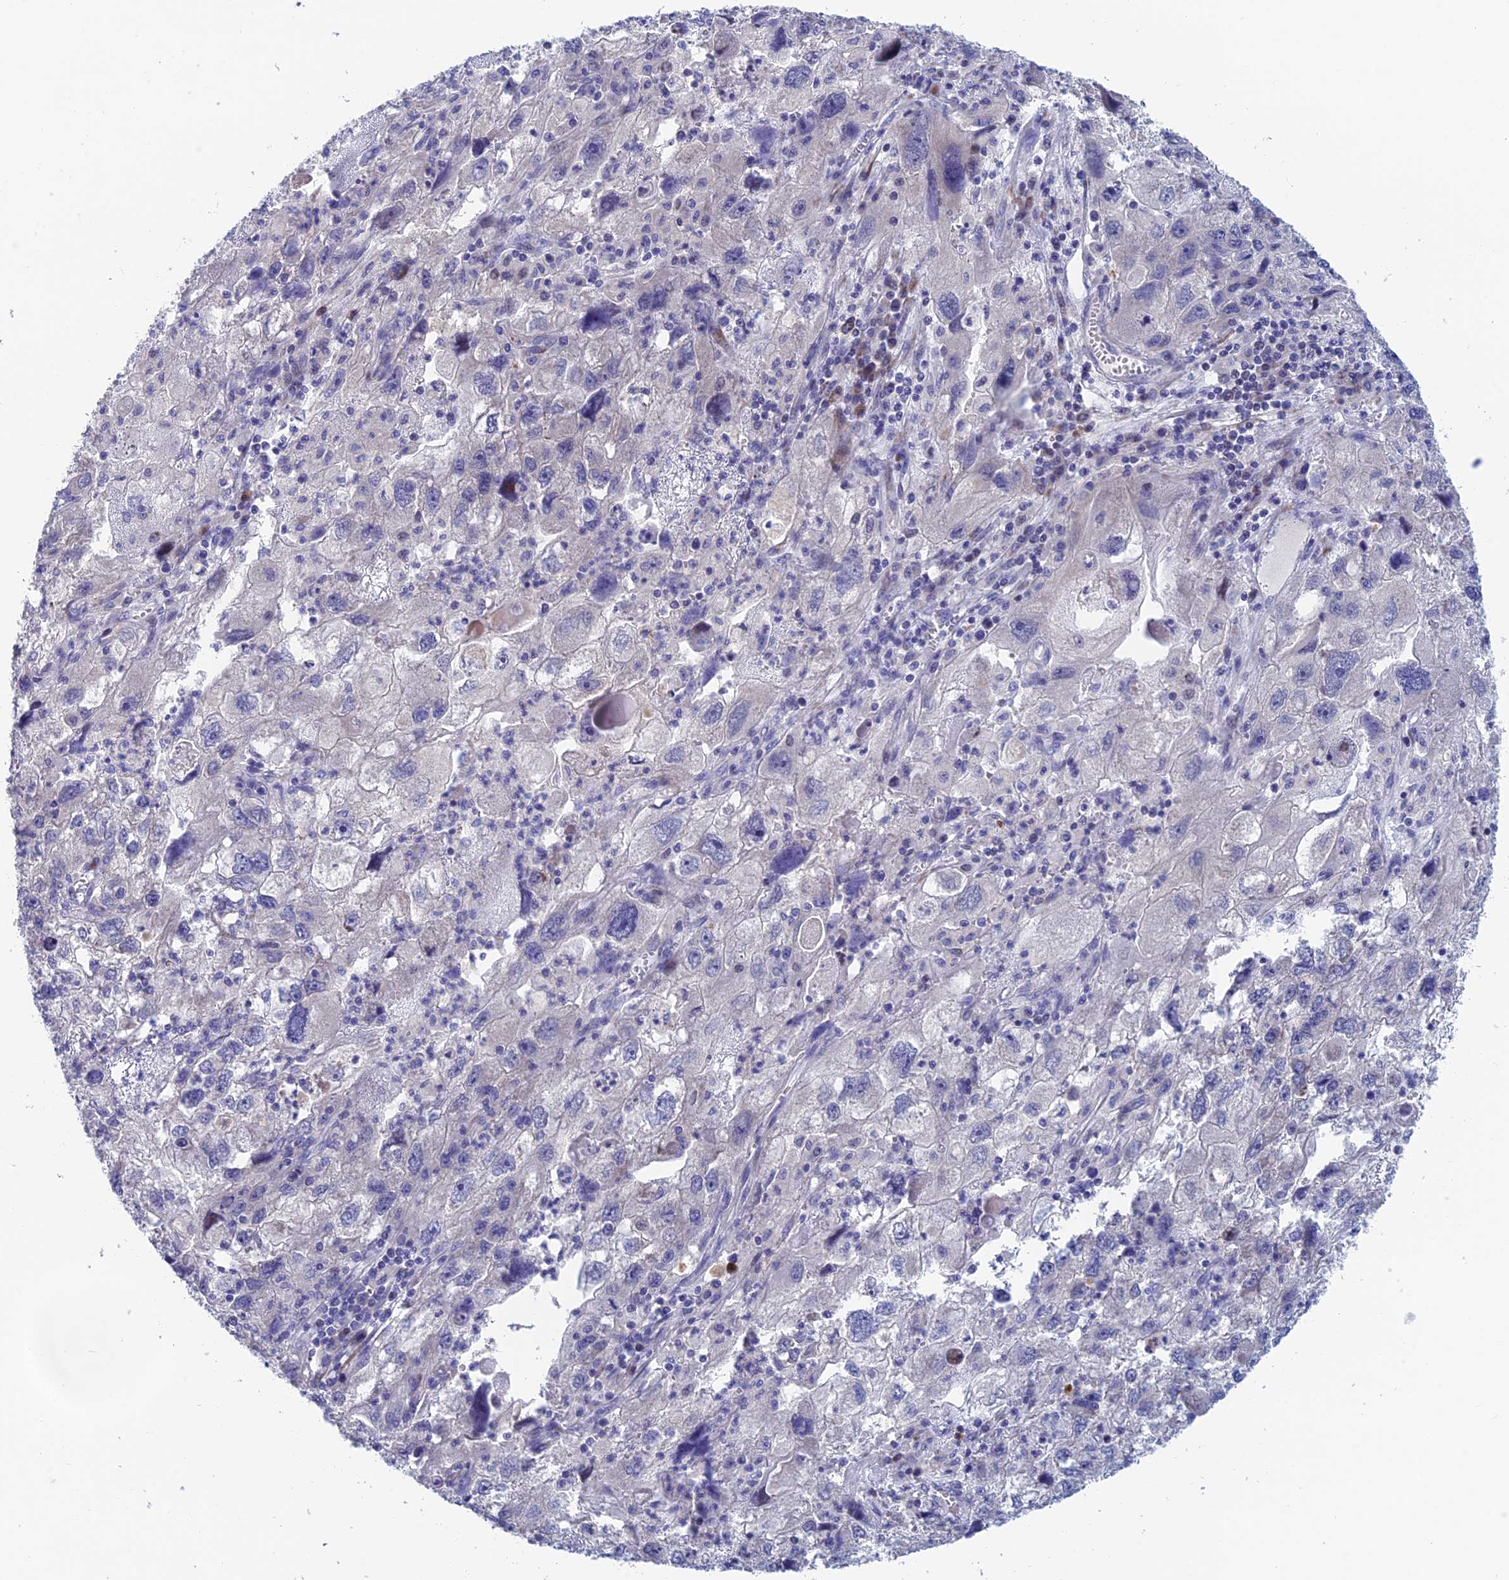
{"staining": {"intensity": "negative", "quantity": "none", "location": "none"}, "tissue": "endometrial cancer", "cell_type": "Tumor cells", "image_type": "cancer", "snomed": [{"axis": "morphology", "description": "Adenocarcinoma, NOS"}, {"axis": "topography", "description": "Endometrium"}], "caption": "Tumor cells show no significant staining in endometrial cancer.", "gene": "XPO7", "patient": {"sex": "female", "age": 49}}